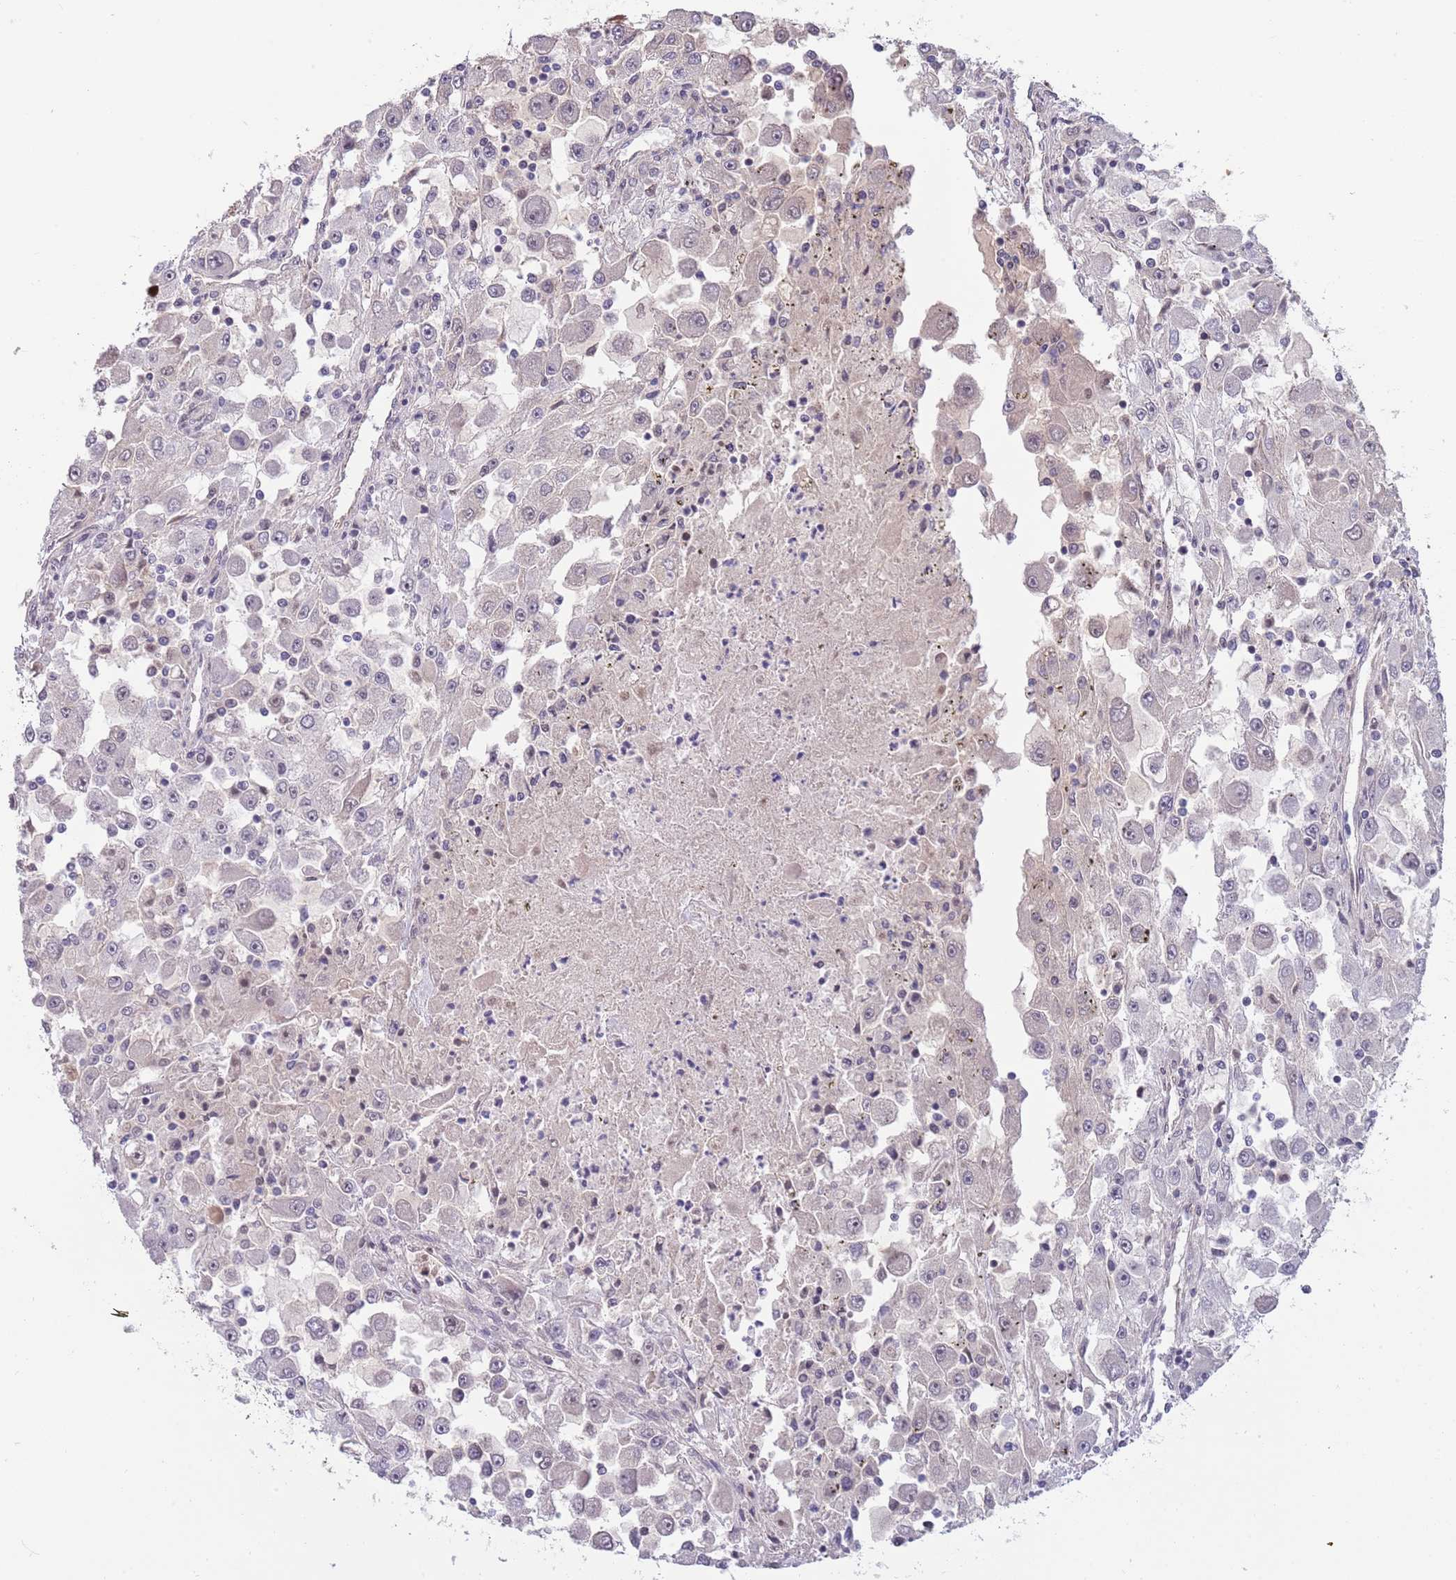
{"staining": {"intensity": "negative", "quantity": "none", "location": "none"}, "tissue": "renal cancer", "cell_type": "Tumor cells", "image_type": "cancer", "snomed": [{"axis": "morphology", "description": "Adenocarcinoma, NOS"}, {"axis": "topography", "description": "Kidney"}], "caption": "High magnification brightfield microscopy of renal cancer stained with DAB (3,3'-diaminobenzidine) (brown) and counterstained with hematoxylin (blue): tumor cells show no significant expression.", "gene": "ZBTB7A", "patient": {"sex": "female", "age": 67}}